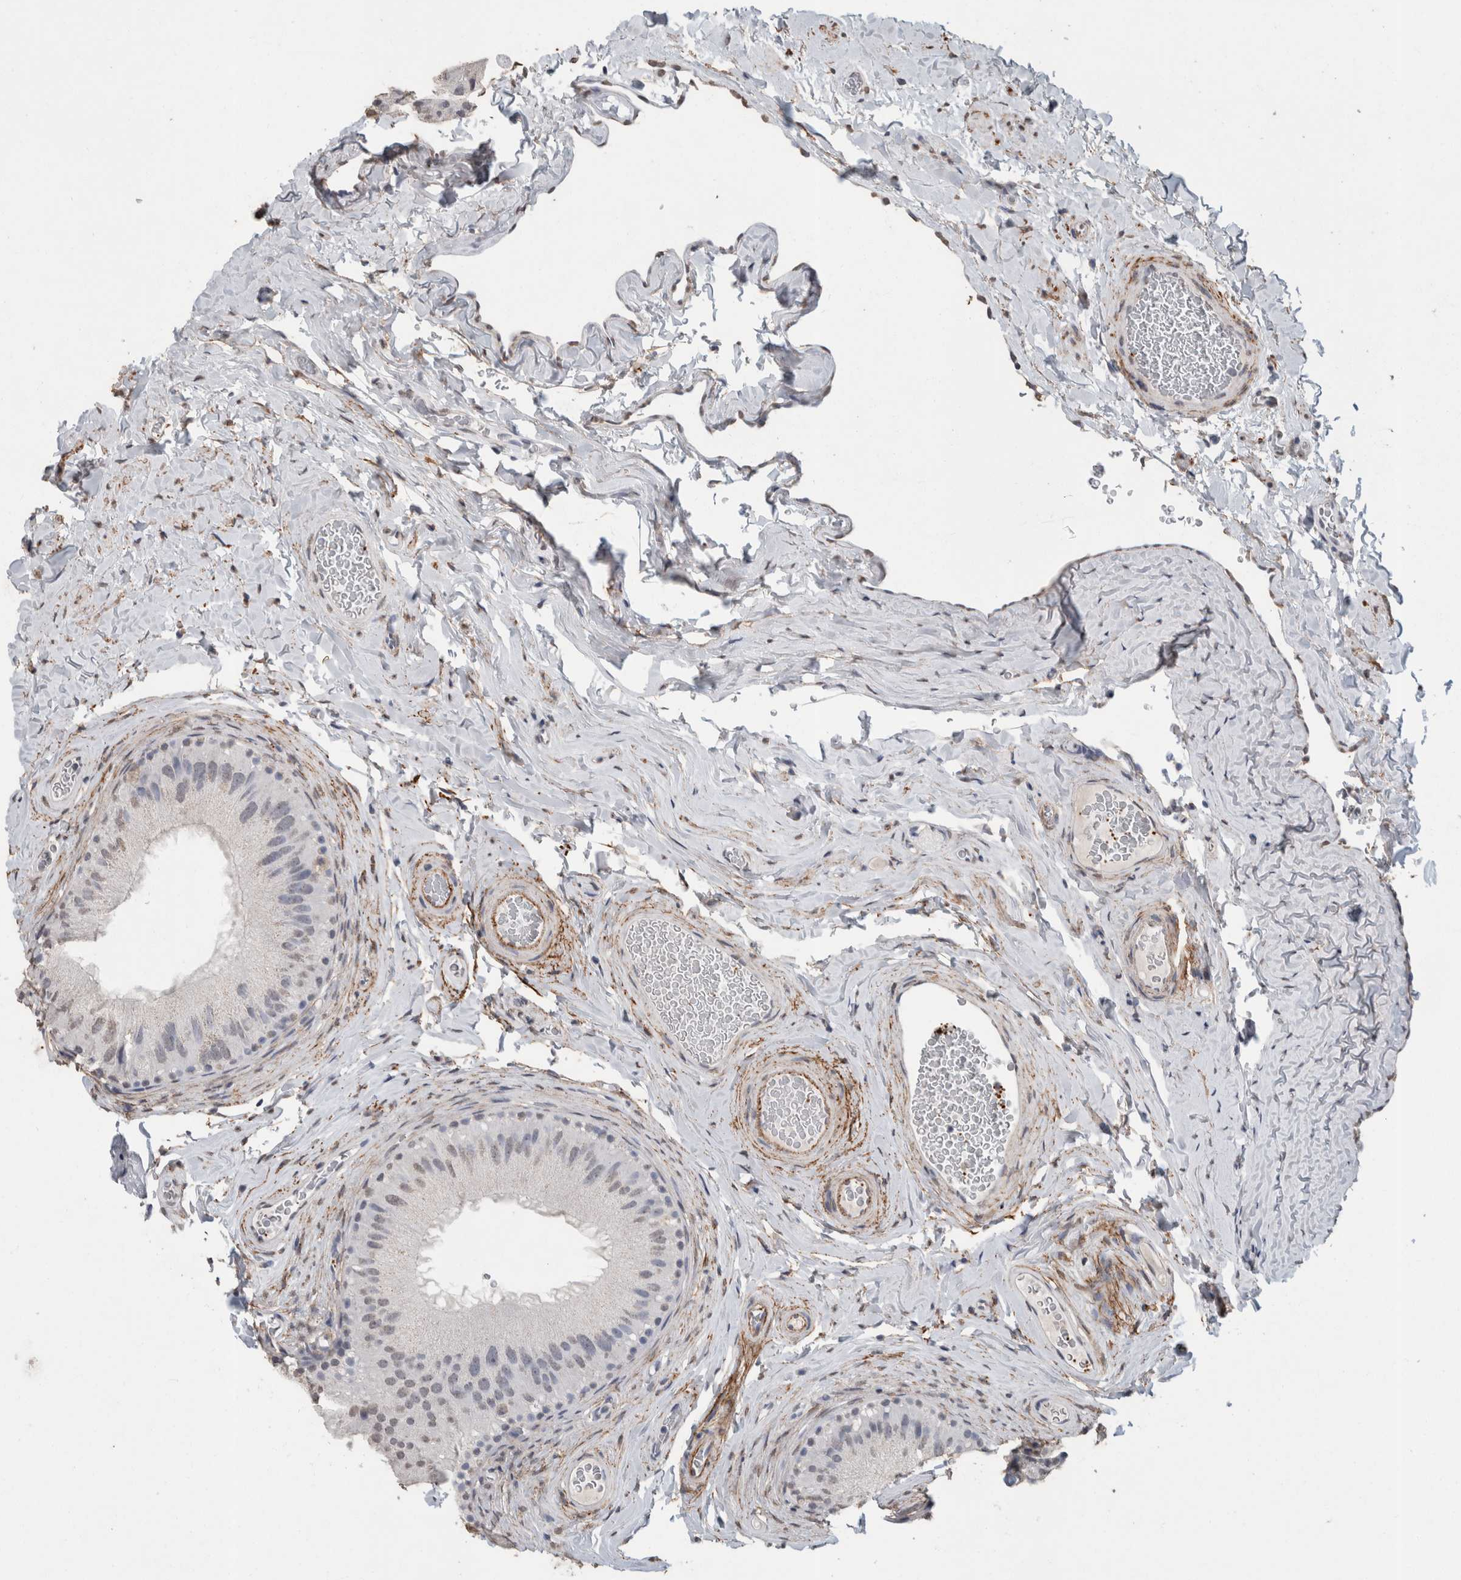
{"staining": {"intensity": "weak", "quantity": "25%-75%", "location": "nuclear"}, "tissue": "epididymis", "cell_type": "Glandular cells", "image_type": "normal", "snomed": [{"axis": "morphology", "description": "Normal tissue, NOS"}, {"axis": "topography", "description": "Vascular tissue"}, {"axis": "topography", "description": "Epididymis"}], "caption": "Unremarkable epididymis shows weak nuclear staining in about 25%-75% of glandular cells, visualized by immunohistochemistry. Ihc stains the protein in brown and the nuclei are stained blue.", "gene": "LTBP1", "patient": {"sex": "male", "age": 49}}